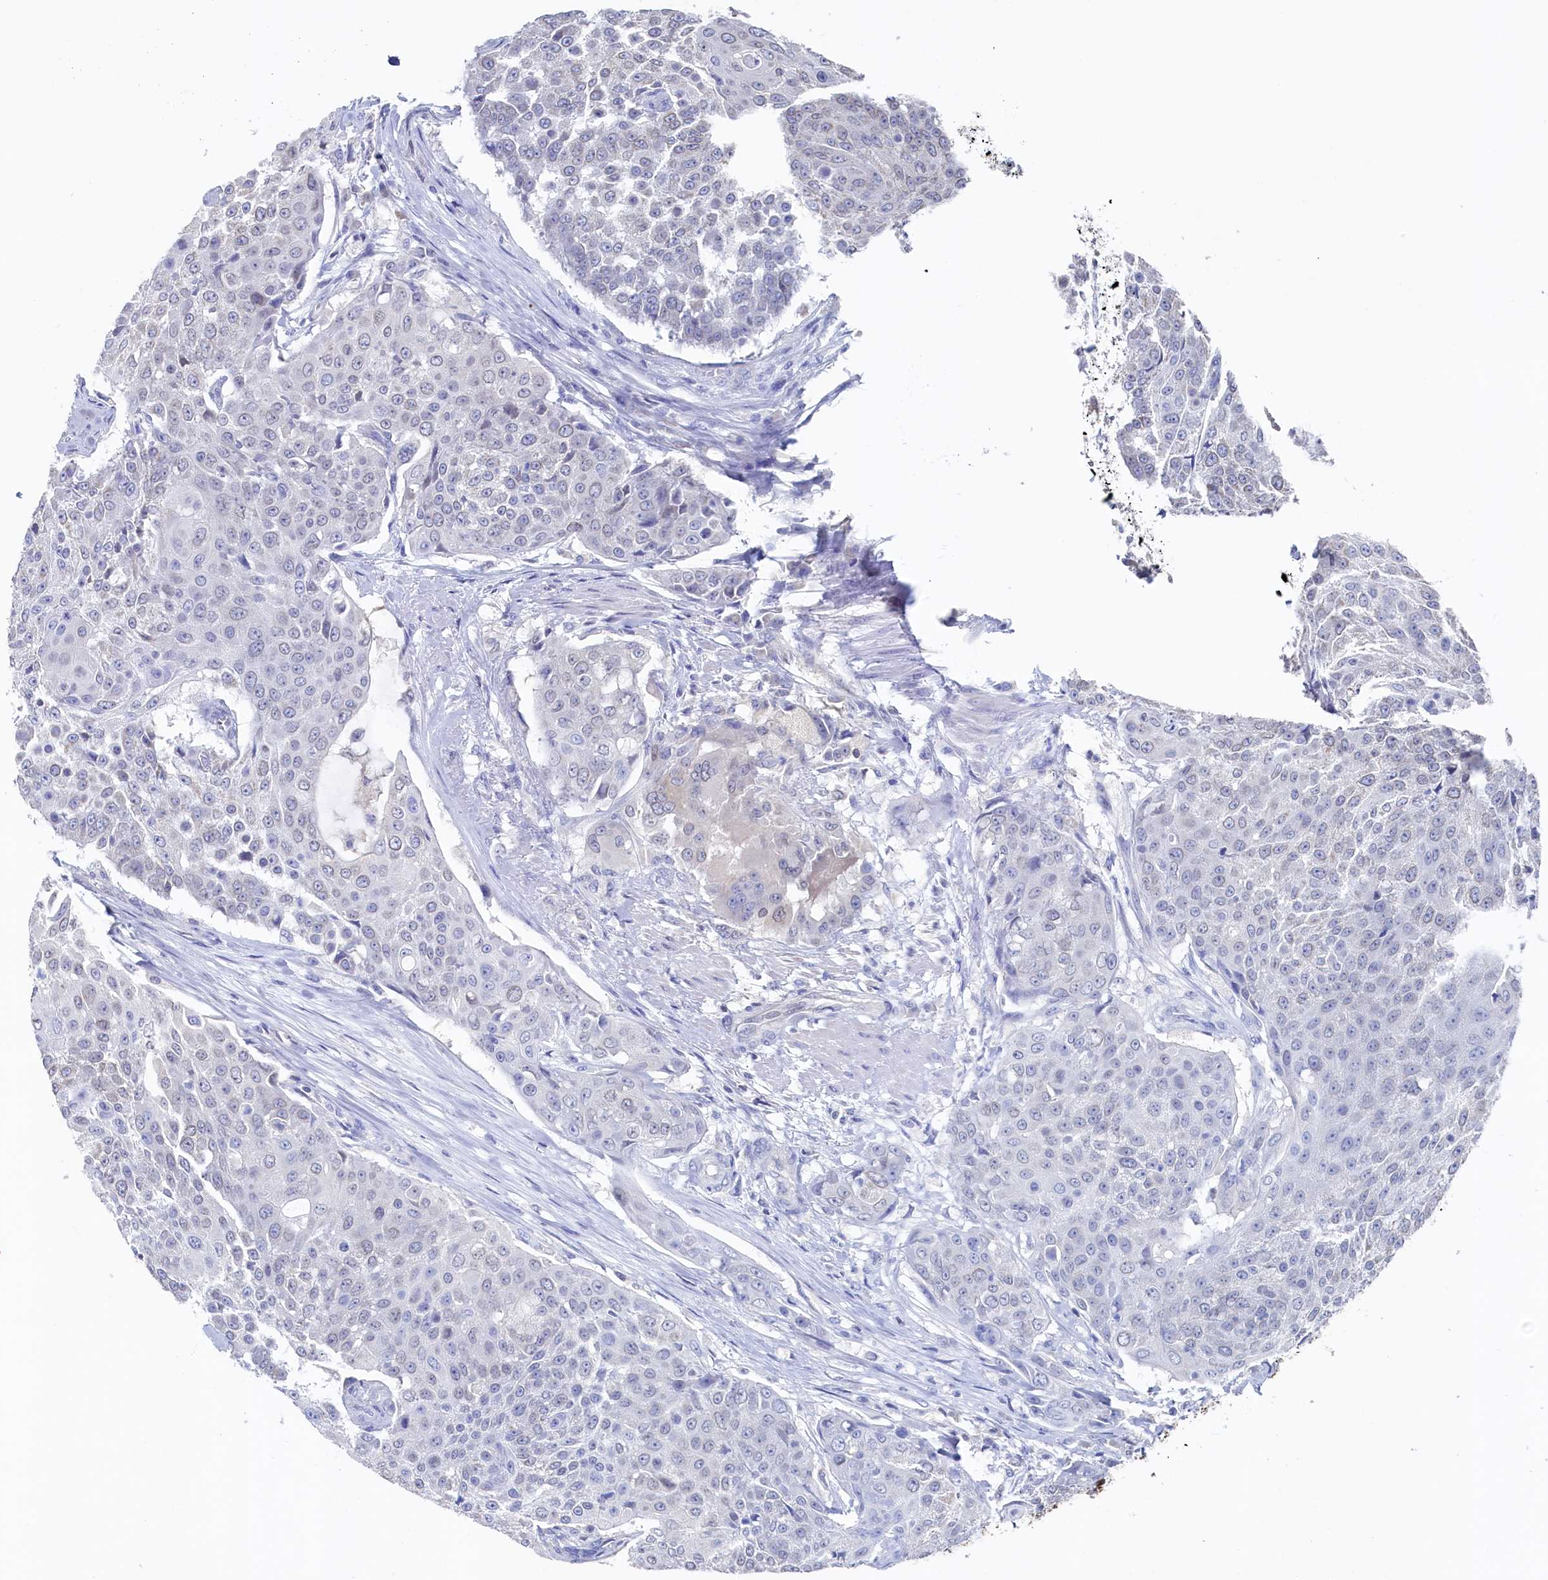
{"staining": {"intensity": "negative", "quantity": "none", "location": "none"}, "tissue": "urothelial cancer", "cell_type": "Tumor cells", "image_type": "cancer", "snomed": [{"axis": "morphology", "description": "Urothelial carcinoma, High grade"}, {"axis": "topography", "description": "Urinary bladder"}], "caption": "A high-resolution photomicrograph shows immunohistochemistry staining of urothelial cancer, which exhibits no significant expression in tumor cells.", "gene": "C11orf54", "patient": {"sex": "female", "age": 63}}